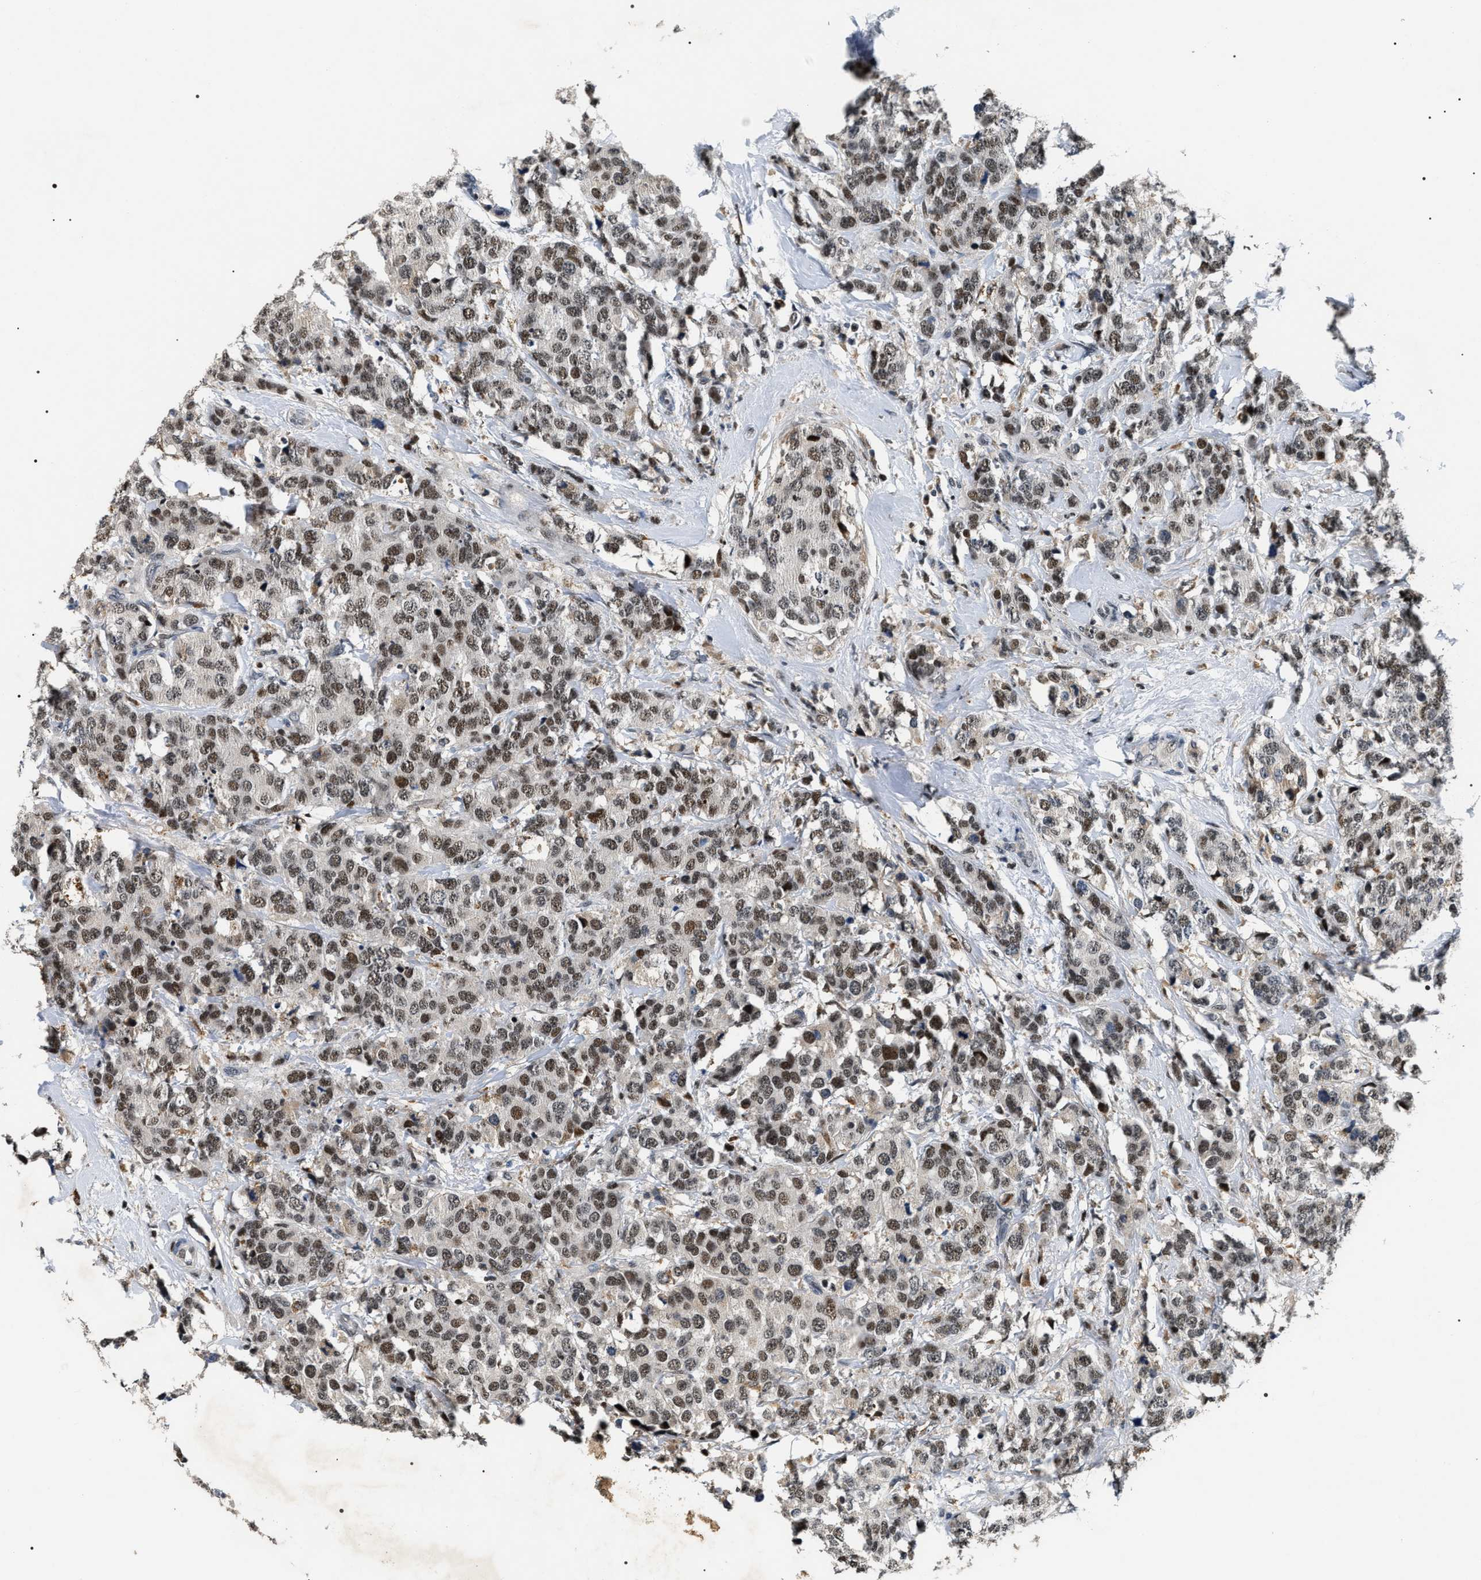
{"staining": {"intensity": "moderate", "quantity": ">75%", "location": "nuclear"}, "tissue": "breast cancer", "cell_type": "Tumor cells", "image_type": "cancer", "snomed": [{"axis": "morphology", "description": "Lobular carcinoma"}, {"axis": "topography", "description": "Breast"}], "caption": "Protein staining of lobular carcinoma (breast) tissue shows moderate nuclear positivity in approximately >75% of tumor cells. The staining is performed using DAB (3,3'-diaminobenzidine) brown chromogen to label protein expression. The nuclei are counter-stained blue using hematoxylin.", "gene": "C7orf25", "patient": {"sex": "female", "age": 59}}